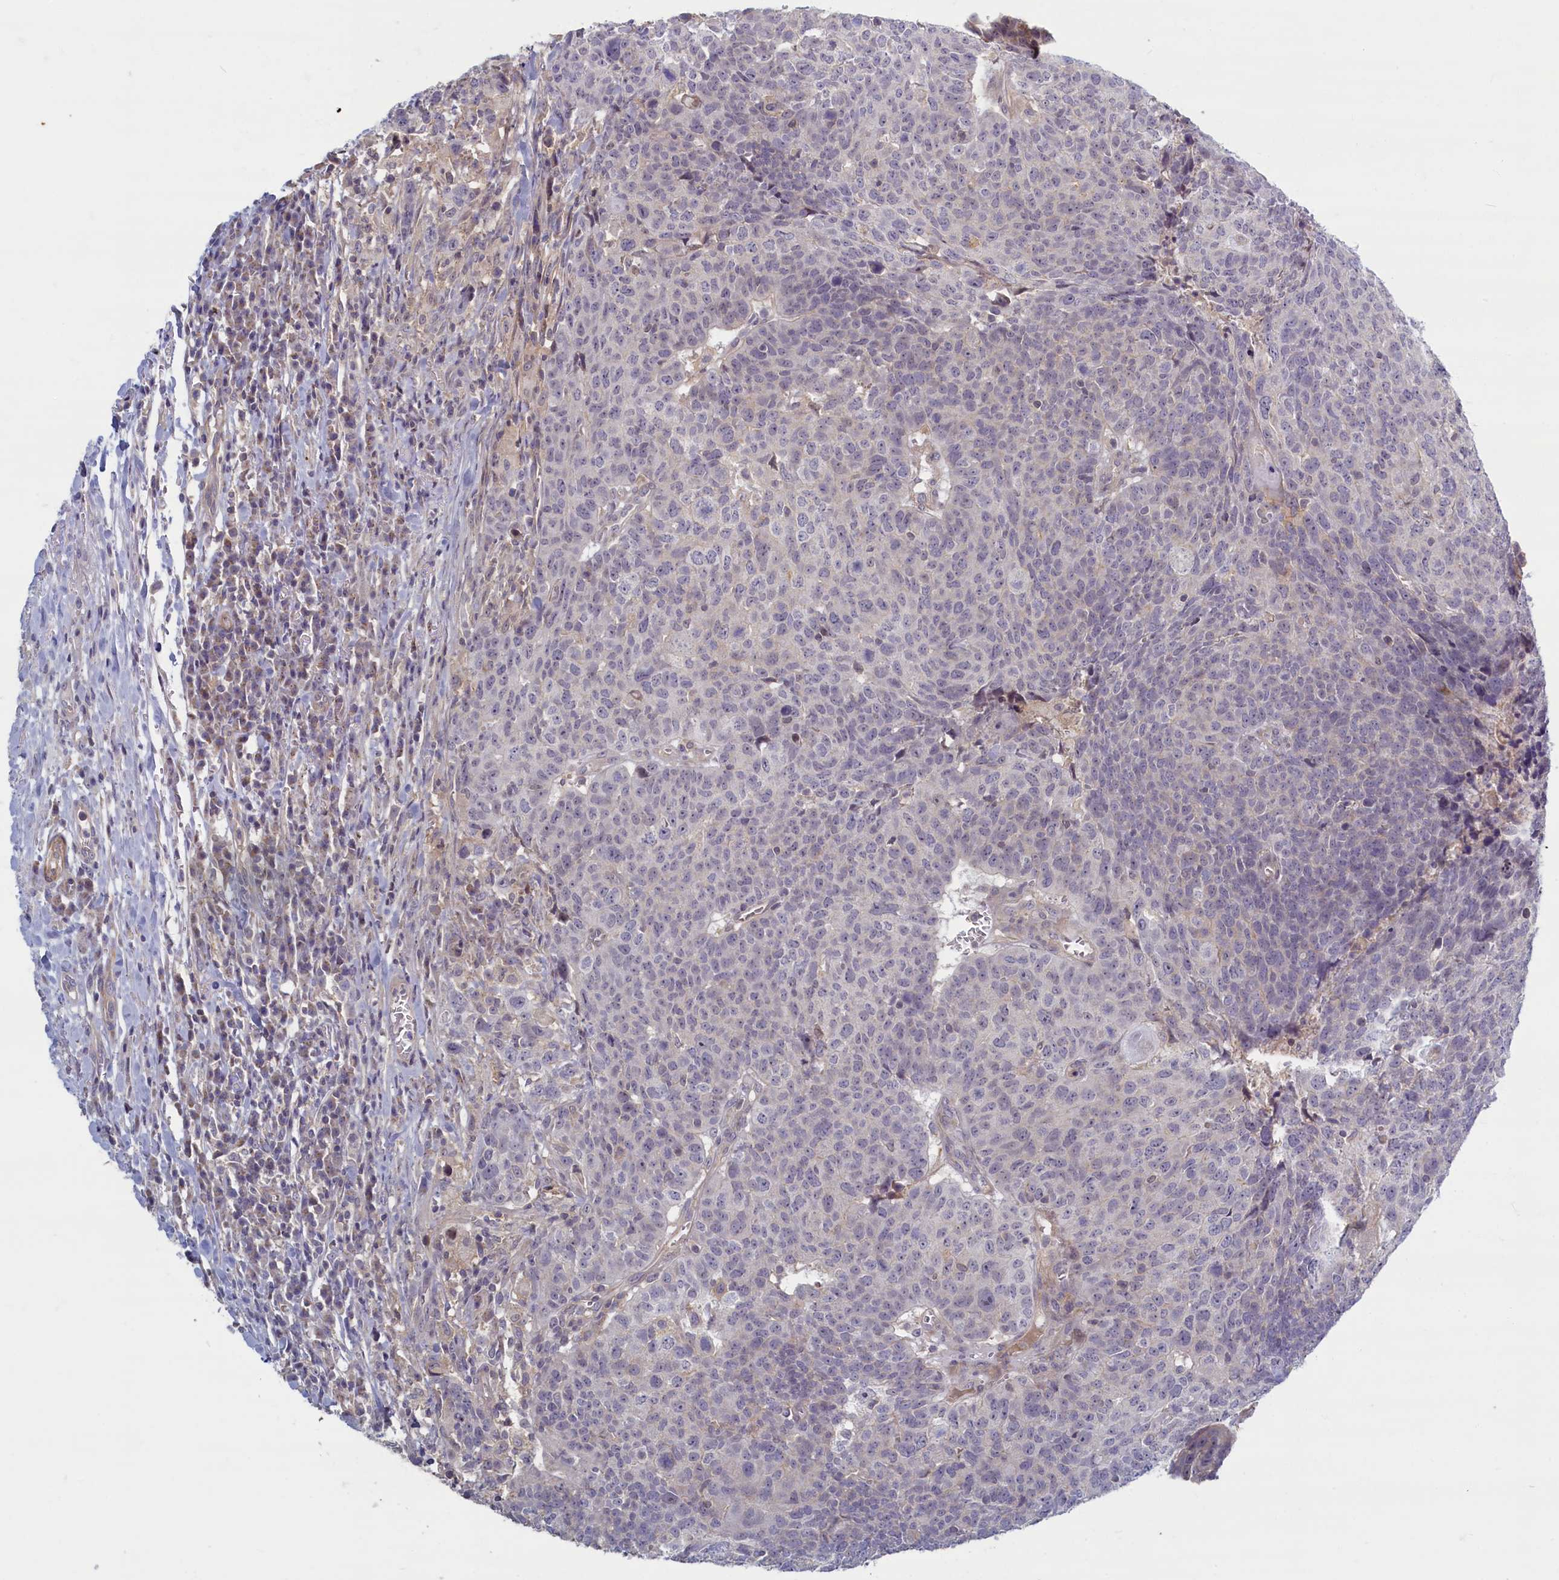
{"staining": {"intensity": "negative", "quantity": "none", "location": "none"}, "tissue": "head and neck cancer", "cell_type": "Tumor cells", "image_type": "cancer", "snomed": [{"axis": "morphology", "description": "Squamous cell carcinoma, NOS"}, {"axis": "topography", "description": "Head-Neck"}], "caption": "Immunohistochemistry of human head and neck cancer (squamous cell carcinoma) displays no staining in tumor cells. The staining is performed using DAB brown chromogen with nuclei counter-stained in using hematoxylin.", "gene": "TRPM4", "patient": {"sex": "male", "age": 66}}